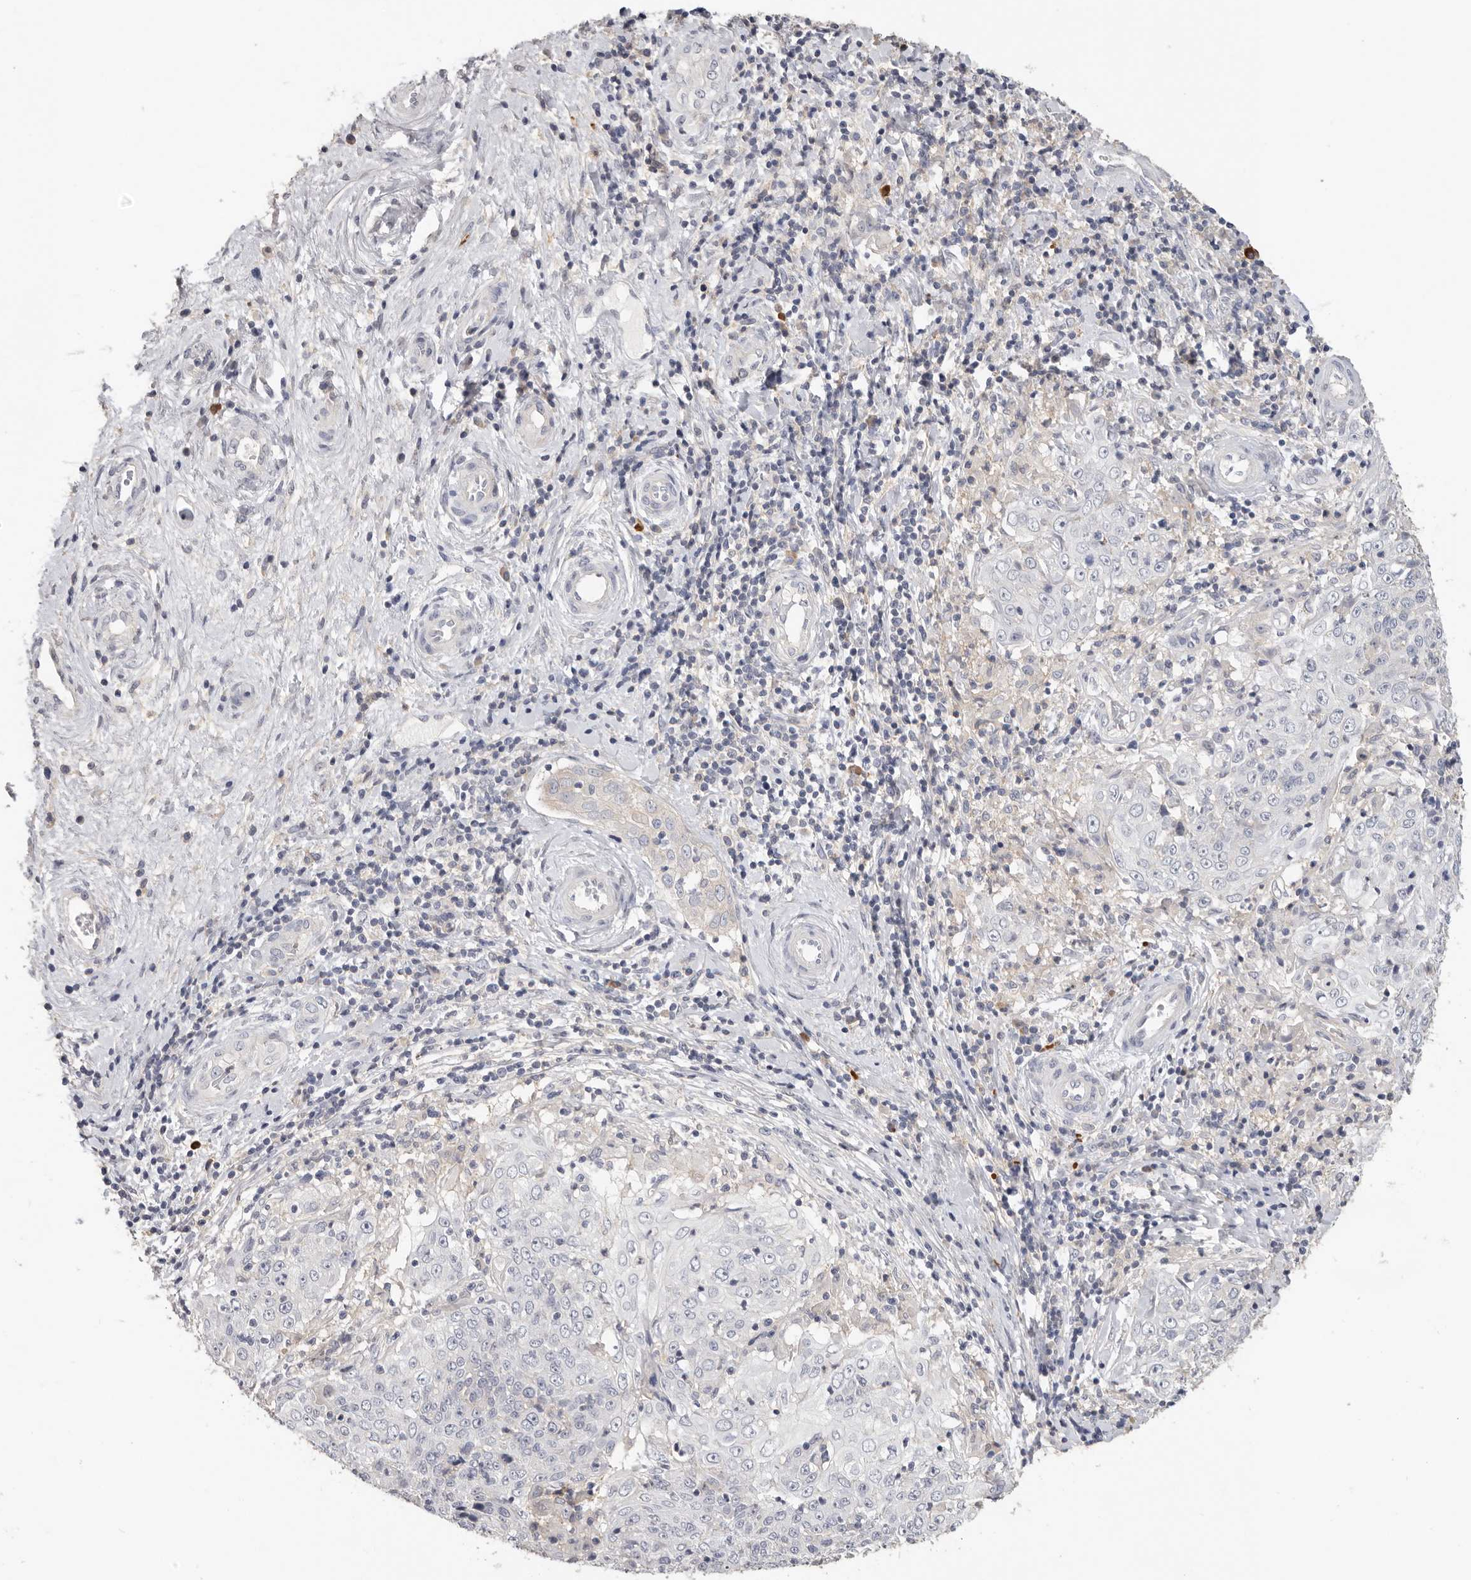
{"staining": {"intensity": "negative", "quantity": "none", "location": "none"}, "tissue": "cervical cancer", "cell_type": "Tumor cells", "image_type": "cancer", "snomed": [{"axis": "morphology", "description": "Squamous cell carcinoma, NOS"}, {"axis": "topography", "description": "Cervix"}], "caption": "IHC micrograph of human cervical cancer (squamous cell carcinoma) stained for a protein (brown), which demonstrates no positivity in tumor cells.", "gene": "WDTC1", "patient": {"sex": "female", "age": 48}}